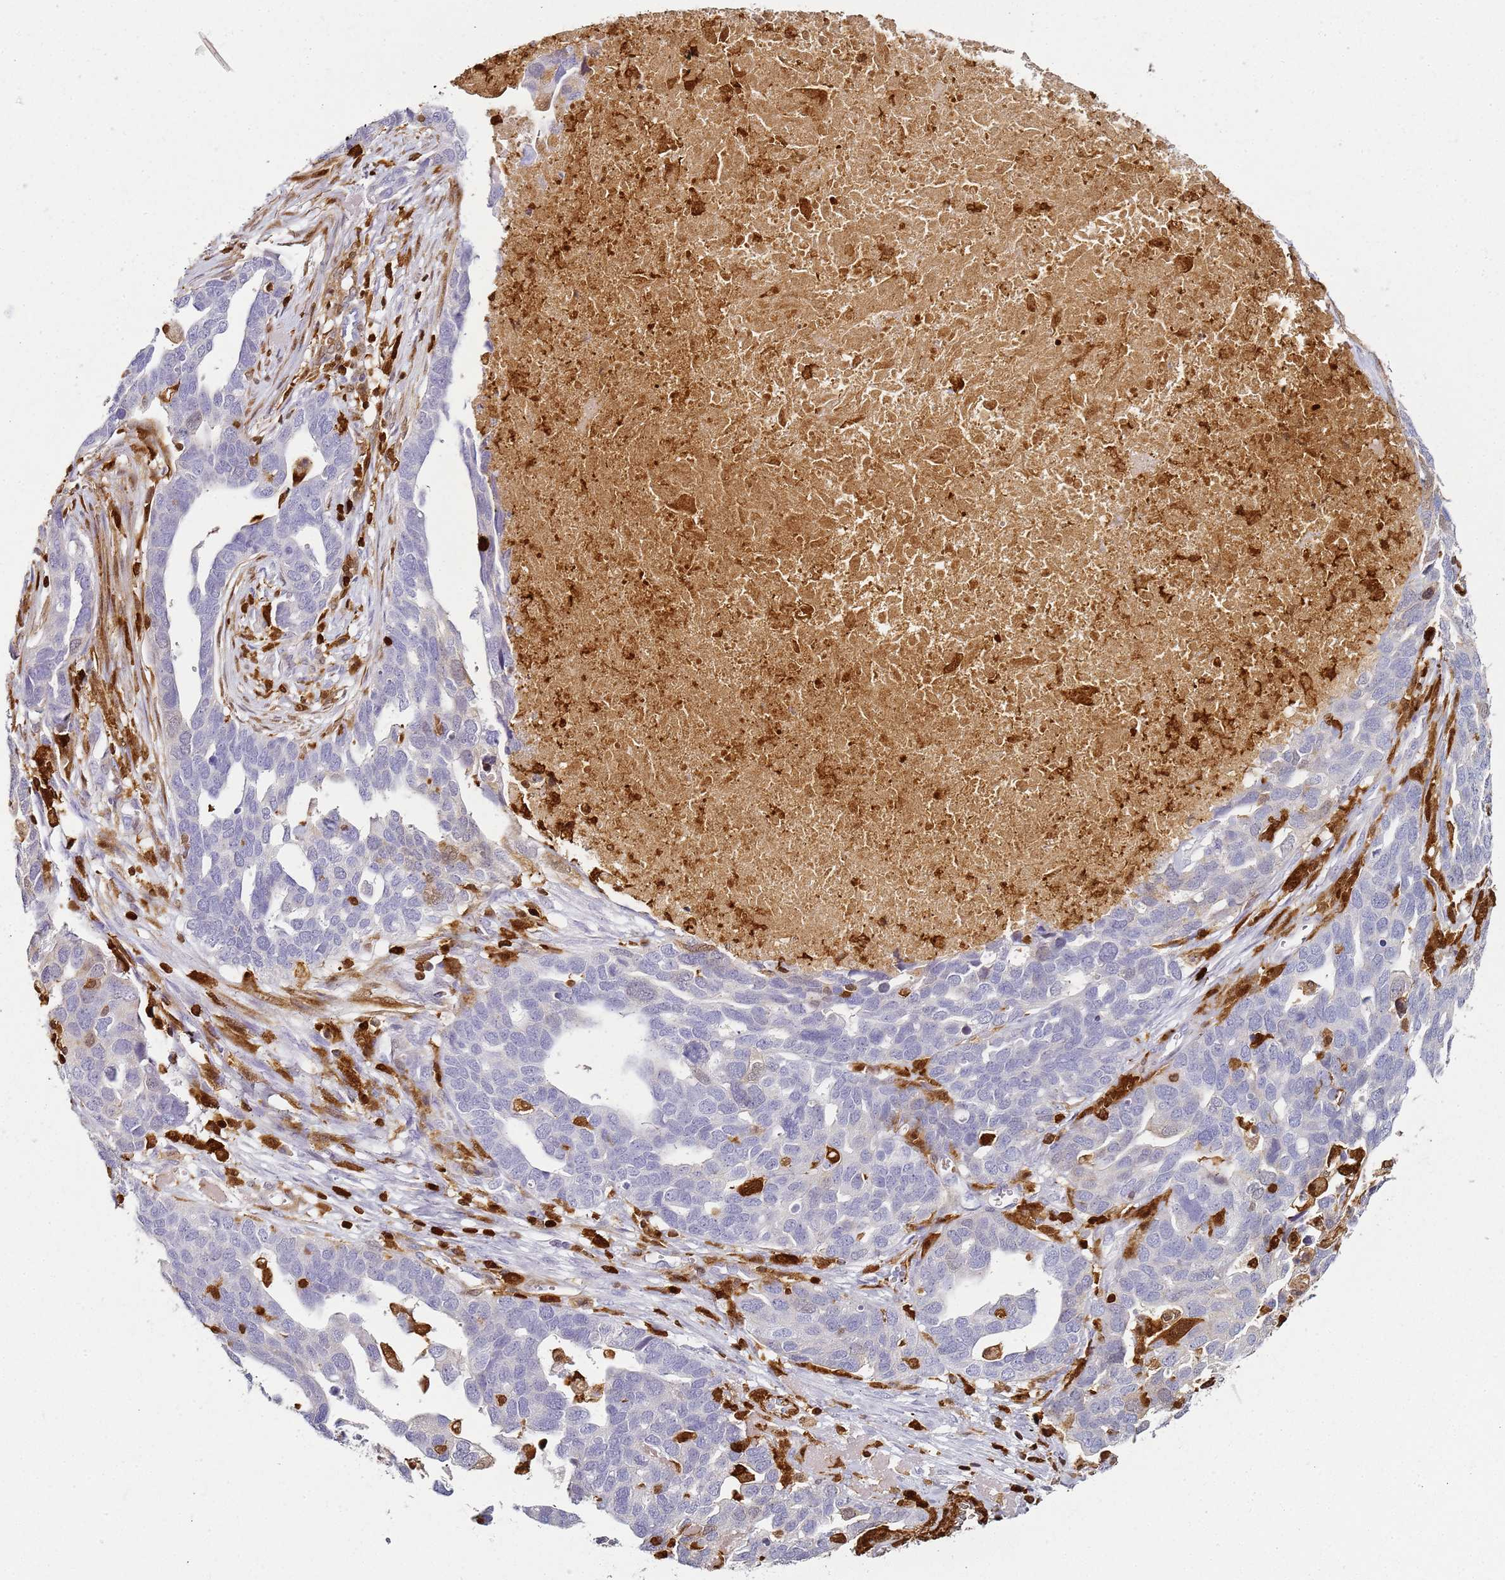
{"staining": {"intensity": "negative", "quantity": "none", "location": "none"}, "tissue": "ovarian cancer", "cell_type": "Tumor cells", "image_type": "cancer", "snomed": [{"axis": "morphology", "description": "Cystadenocarcinoma, serous, NOS"}, {"axis": "topography", "description": "Ovary"}], "caption": "Immunohistochemistry (IHC) micrograph of neoplastic tissue: human ovarian cancer (serous cystadenocarcinoma) stained with DAB displays no significant protein staining in tumor cells. (DAB (3,3'-diaminobenzidine) immunohistochemistry visualized using brightfield microscopy, high magnification).", "gene": "S100A4", "patient": {"sex": "female", "age": 54}}